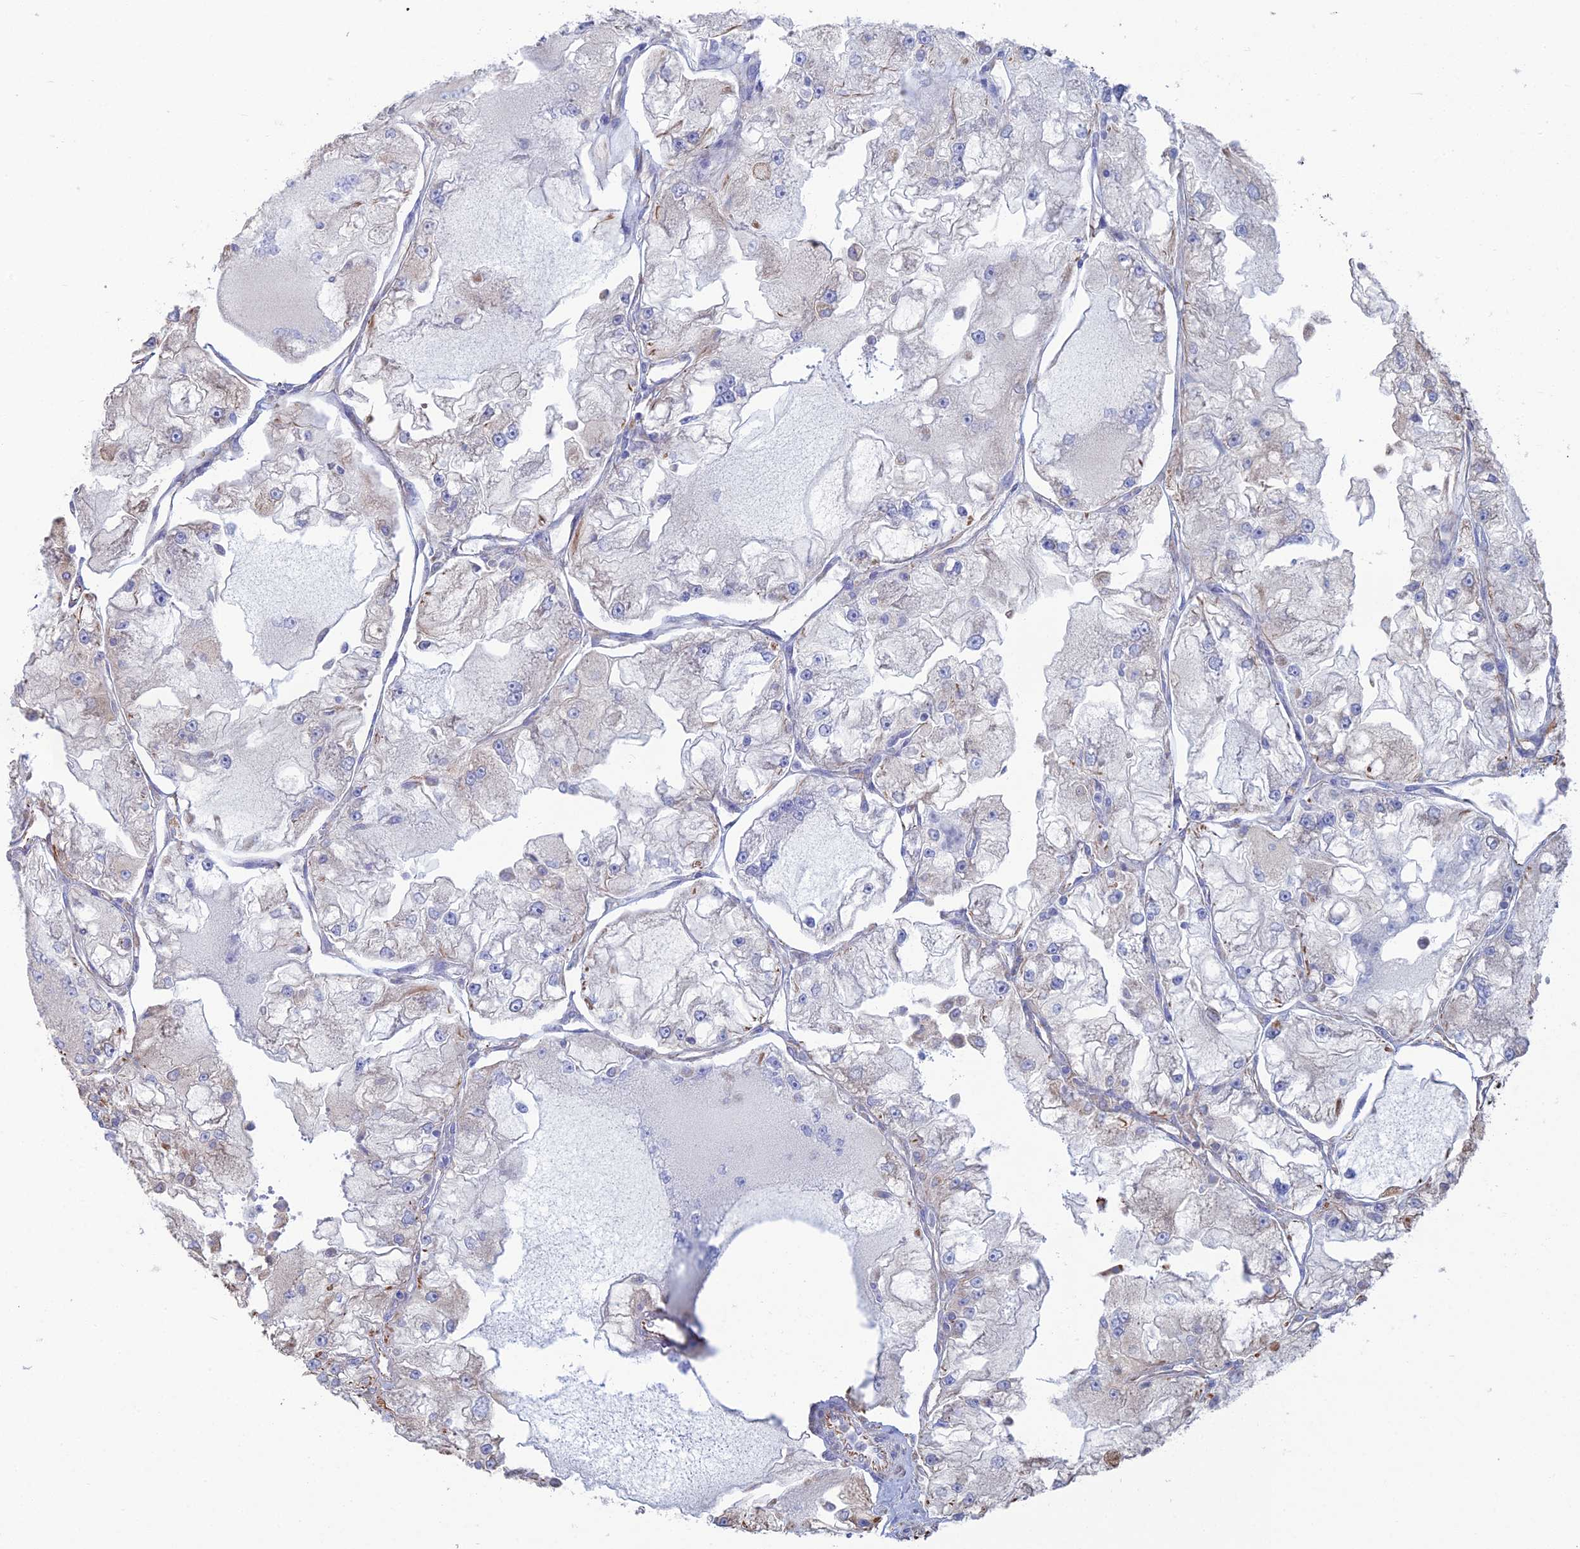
{"staining": {"intensity": "negative", "quantity": "none", "location": "none"}, "tissue": "renal cancer", "cell_type": "Tumor cells", "image_type": "cancer", "snomed": [{"axis": "morphology", "description": "Adenocarcinoma, NOS"}, {"axis": "topography", "description": "Kidney"}], "caption": "Protein analysis of renal cancer (adenocarcinoma) demonstrates no significant positivity in tumor cells. Brightfield microscopy of immunohistochemistry stained with DAB (brown) and hematoxylin (blue), captured at high magnification.", "gene": "CLVS2", "patient": {"sex": "female", "age": 72}}